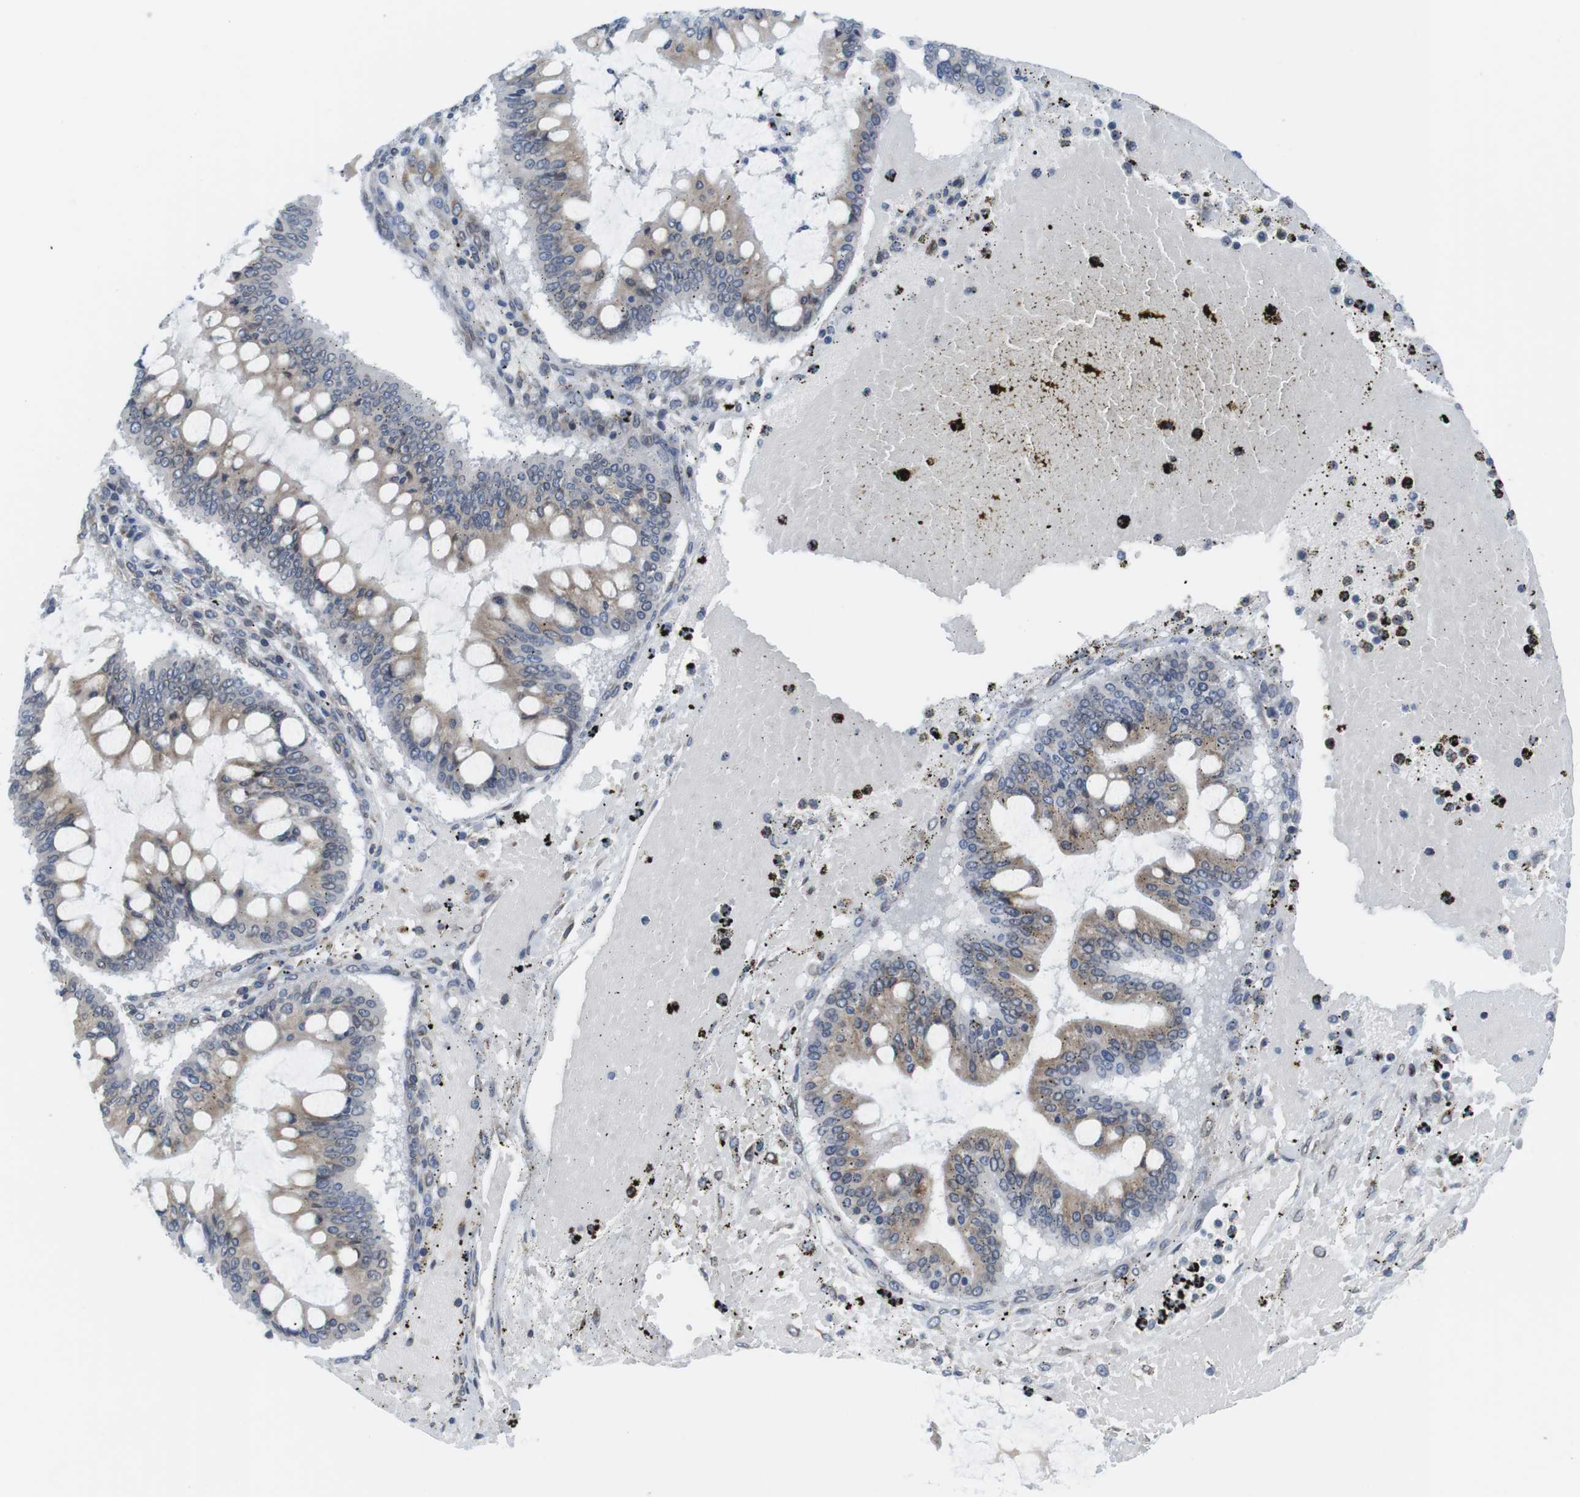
{"staining": {"intensity": "weak", "quantity": ">75%", "location": "cytoplasmic/membranous"}, "tissue": "ovarian cancer", "cell_type": "Tumor cells", "image_type": "cancer", "snomed": [{"axis": "morphology", "description": "Cystadenocarcinoma, mucinous, NOS"}, {"axis": "topography", "description": "Ovary"}], "caption": "Tumor cells demonstrate low levels of weak cytoplasmic/membranous staining in approximately >75% of cells in mucinous cystadenocarcinoma (ovarian).", "gene": "ERGIC3", "patient": {"sex": "female", "age": 73}}